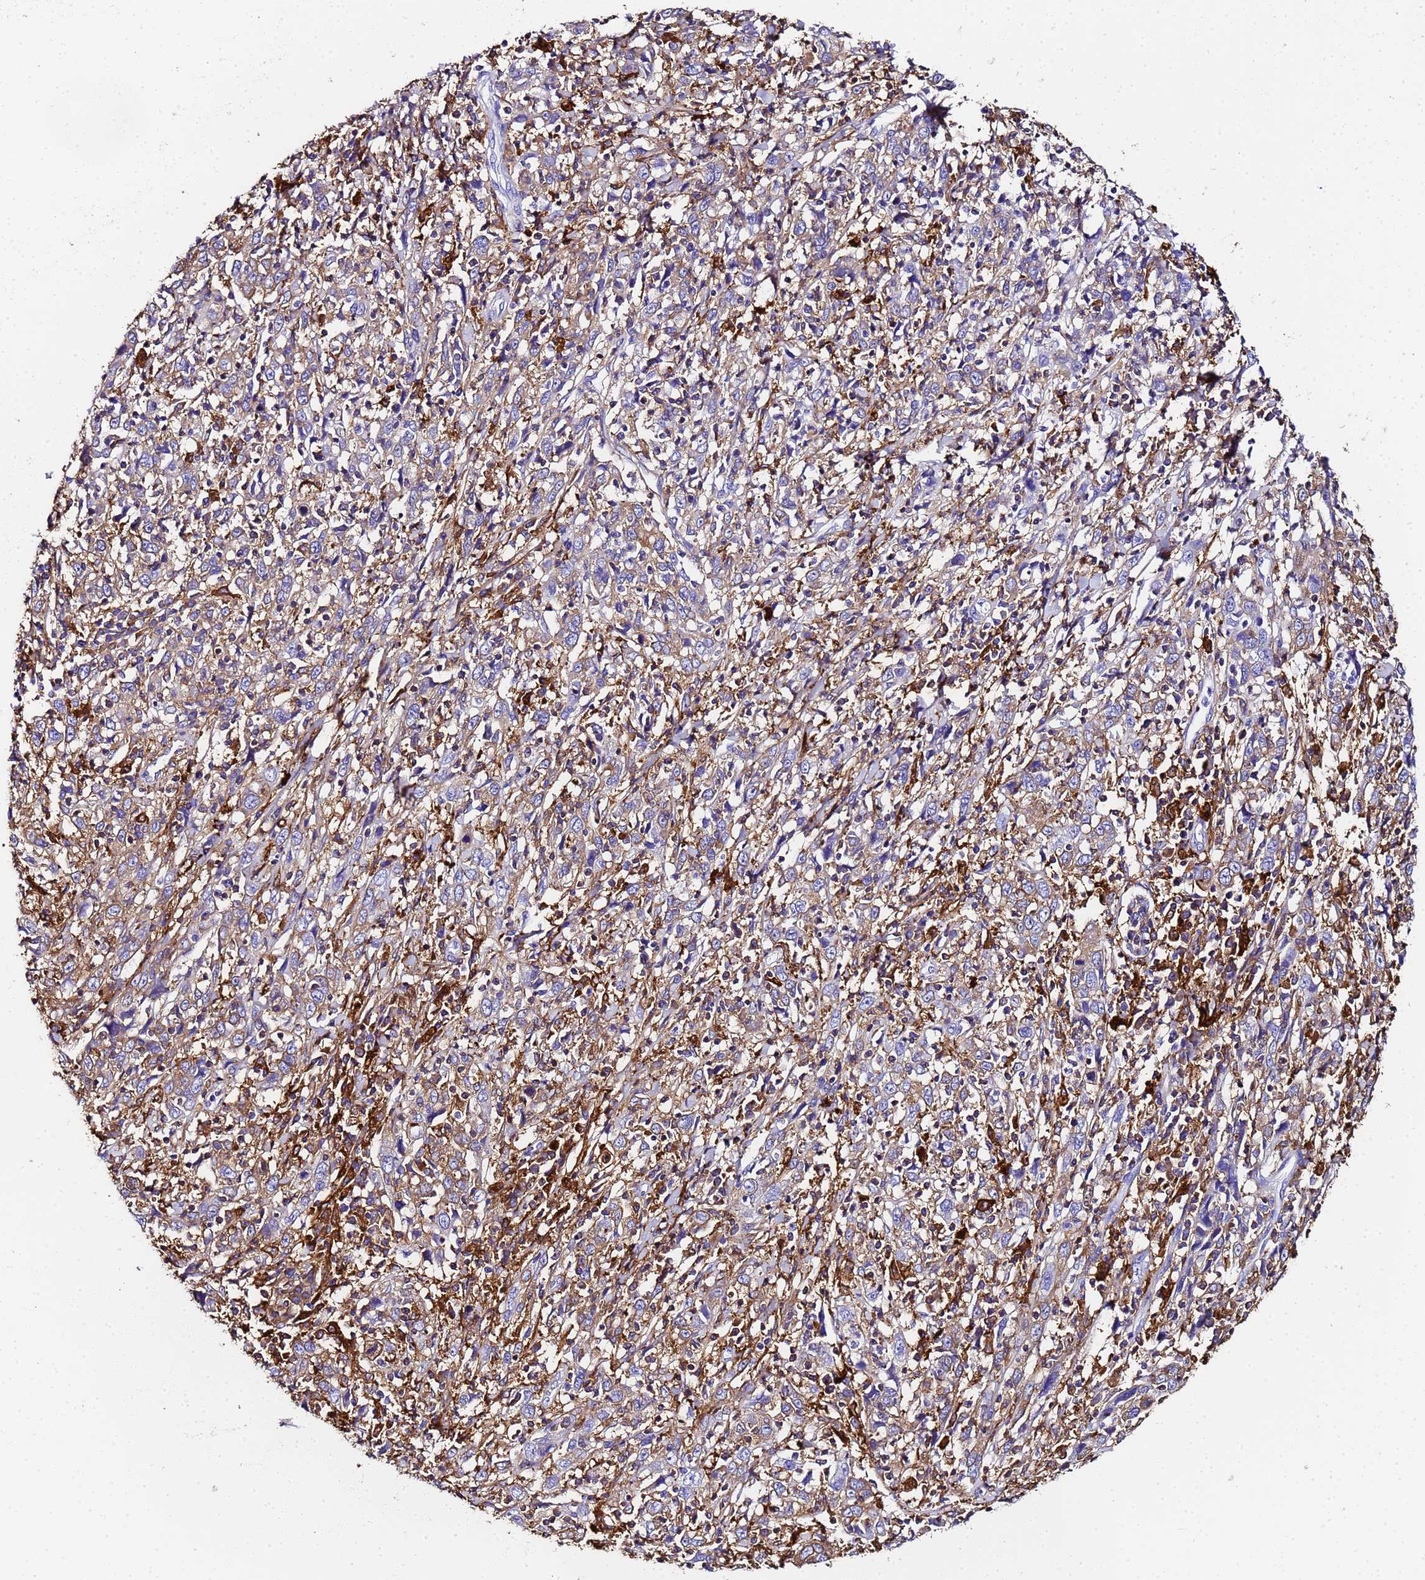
{"staining": {"intensity": "moderate", "quantity": "<25%", "location": "cytoplasmic/membranous"}, "tissue": "cervical cancer", "cell_type": "Tumor cells", "image_type": "cancer", "snomed": [{"axis": "morphology", "description": "Squamous cell carcinoma, NOS"}, {"axis": "topography", "description": "Cervix"}], "caption": "Cervical cancer was stained to show a protein in brown. There is low levels of moderate cytoplasmic/membranous staining in approximately <25% of tumor cells.", "gene": "FTL", "patient": {"sex": "female", "age": 46}}